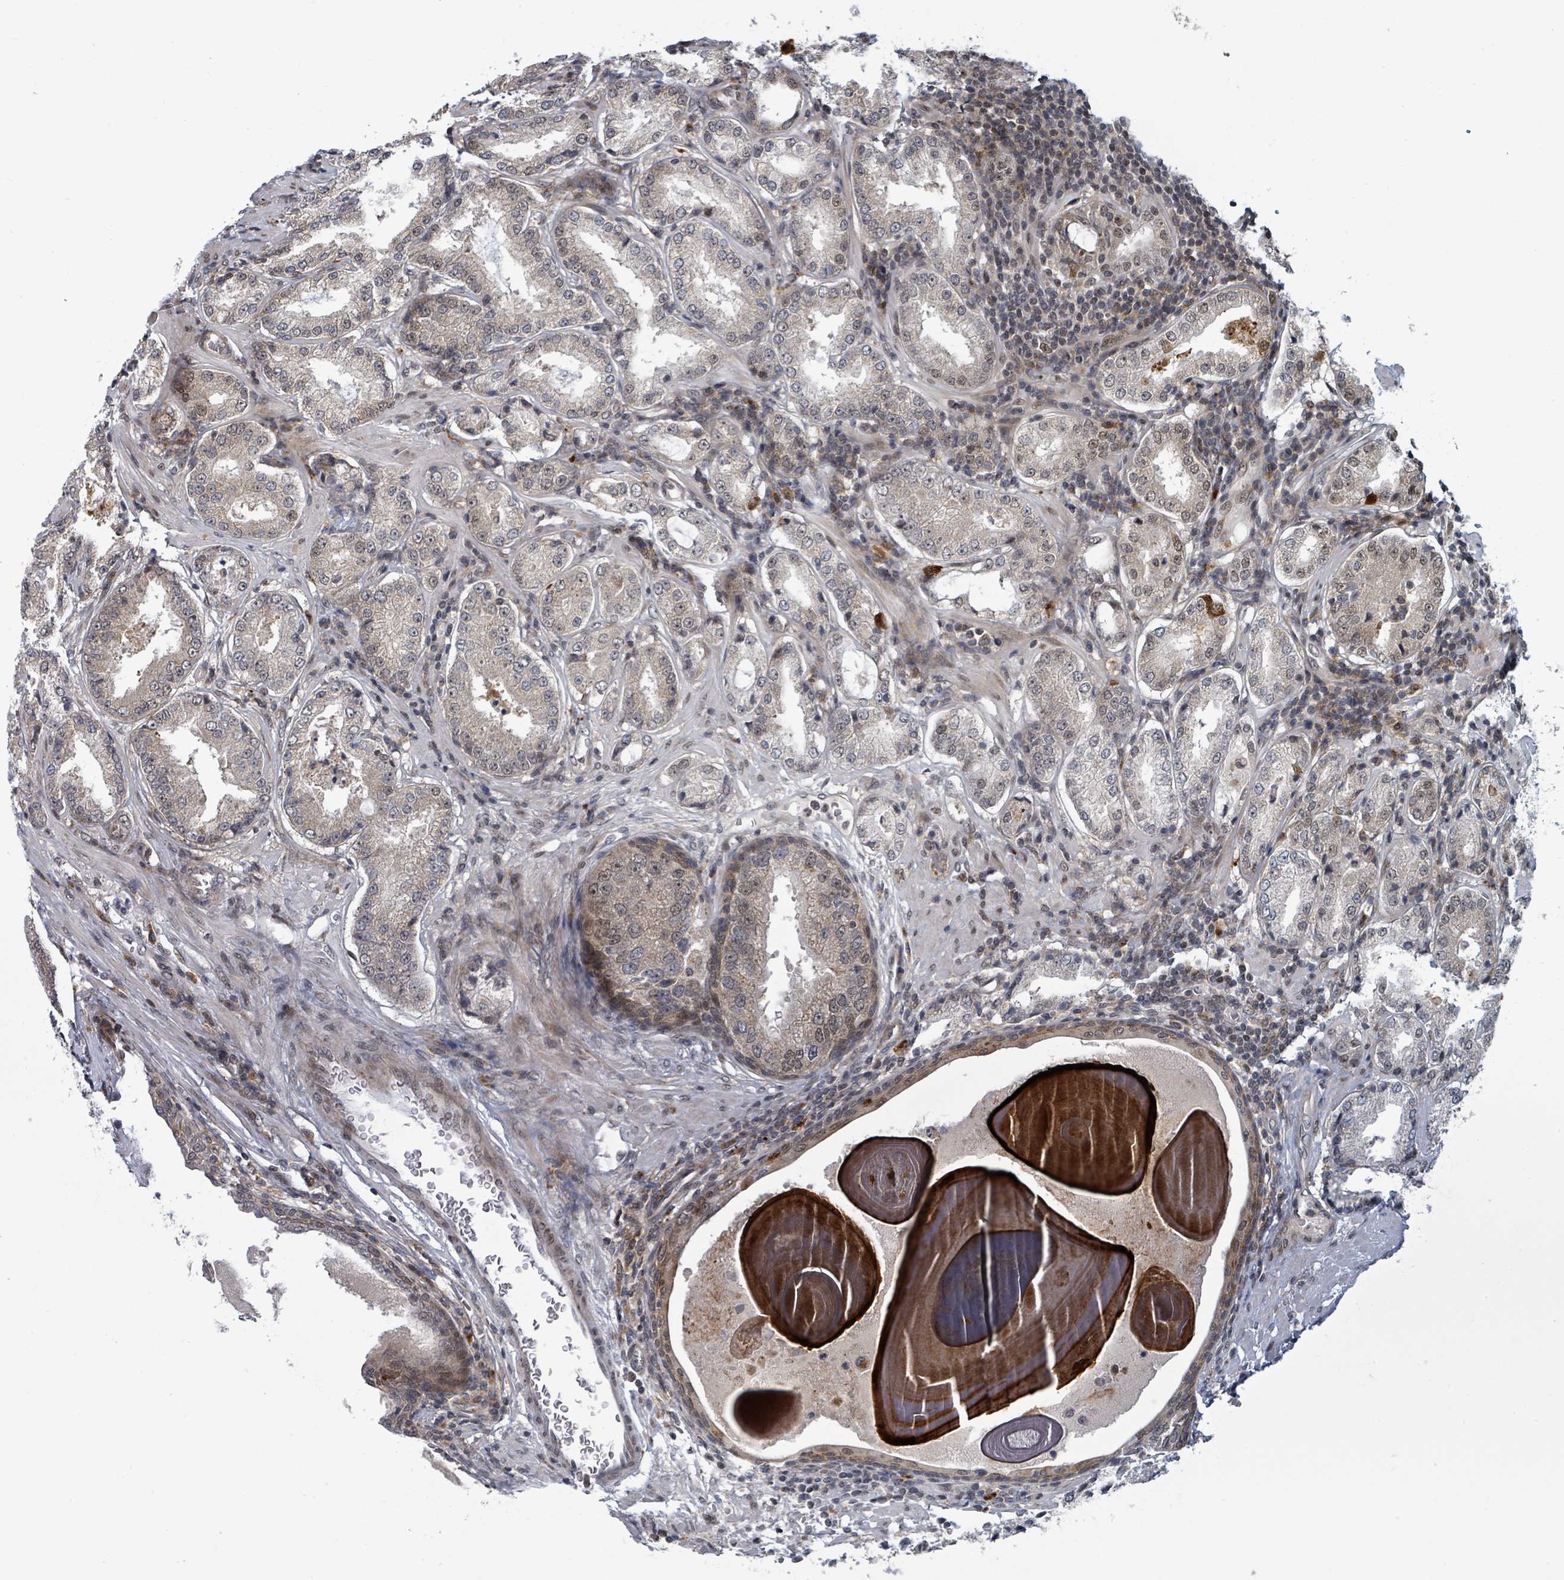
{"staining": {"intensity": "weak", "quantity": "25%-75%", "location": "nuclear"}, "tissue": "prostate cancer", "cell_type": "Tumor cells", "image_type": "cancer", "snomed": [{"axis": "morphology", "description": "Adenocarcinoma, Low grade"}, {"axis": "topography", "description": "Prostate"}], "caption": "A histopathology image of human low-grade adenocarcinoma (prostate) stained for a protein exhibits weak nuclear brown staining in tumor cells. (DAB = brown stain, brightfield microscopy at high magnification).", "gene": "GTF3C1", "patient": {"sex": "male", "age": 59}}